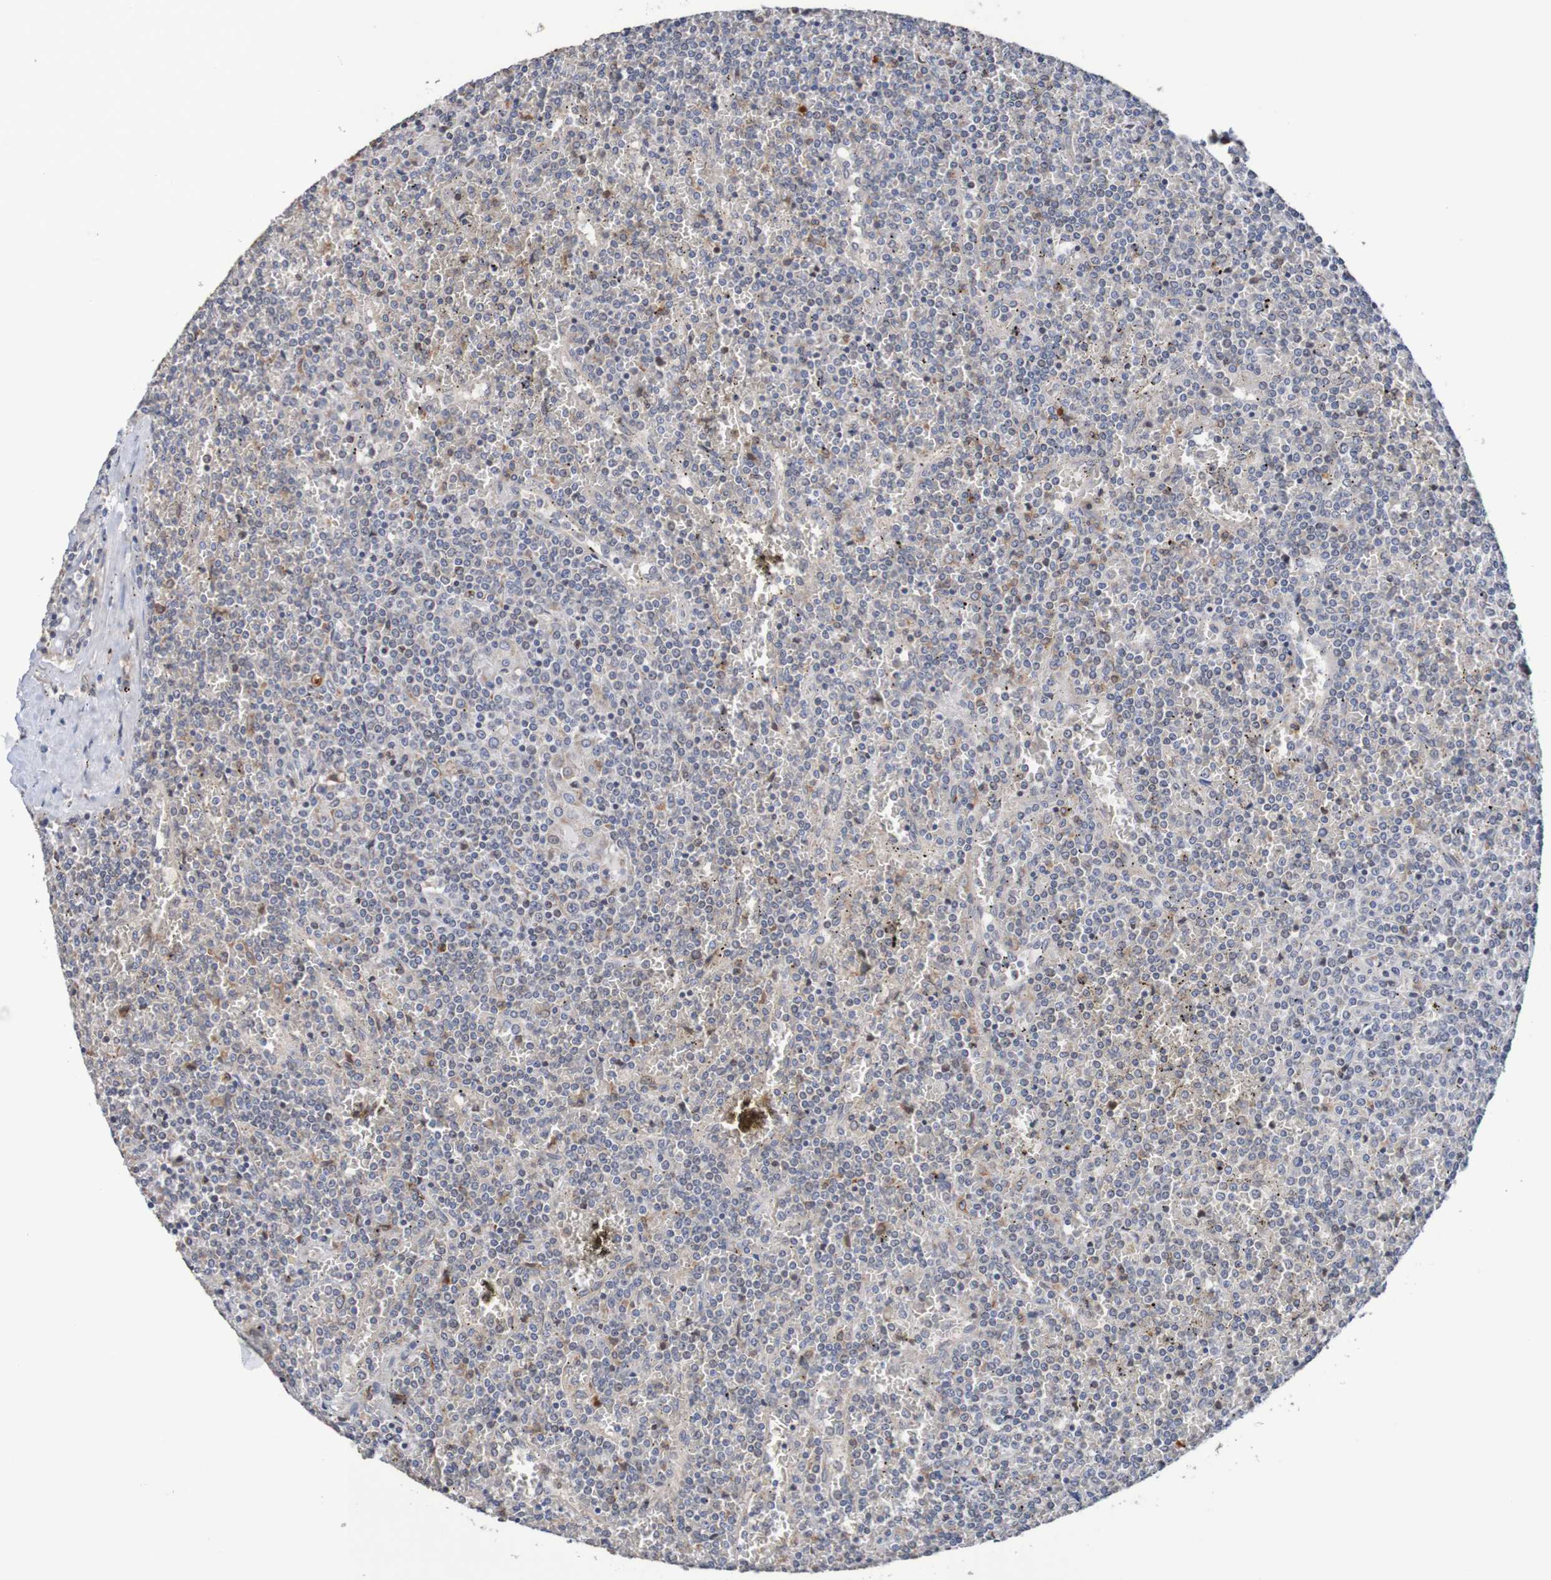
{"staining": {"intensity": "weak", "quantity": "<25%", "location": "cytoplasmic/membranous"}, "tissue": "lymphoma", "cell_type": "Tumor cells", "image_type": "cancer", "snomed": [{"axis": "morphology", "description": "Malignant lymphoma, non-Hodgkin's type, Low grade"}, {"axis": "topography", "description": "Spleen"}], "caption": "DAB (3,3'-diaminobenzidine) immunohistochemical staining of lymphoma exhibits no significant staining in tumor cells.", "gene": "FIBP", "patient": {"sex": "female", "age": 19}}